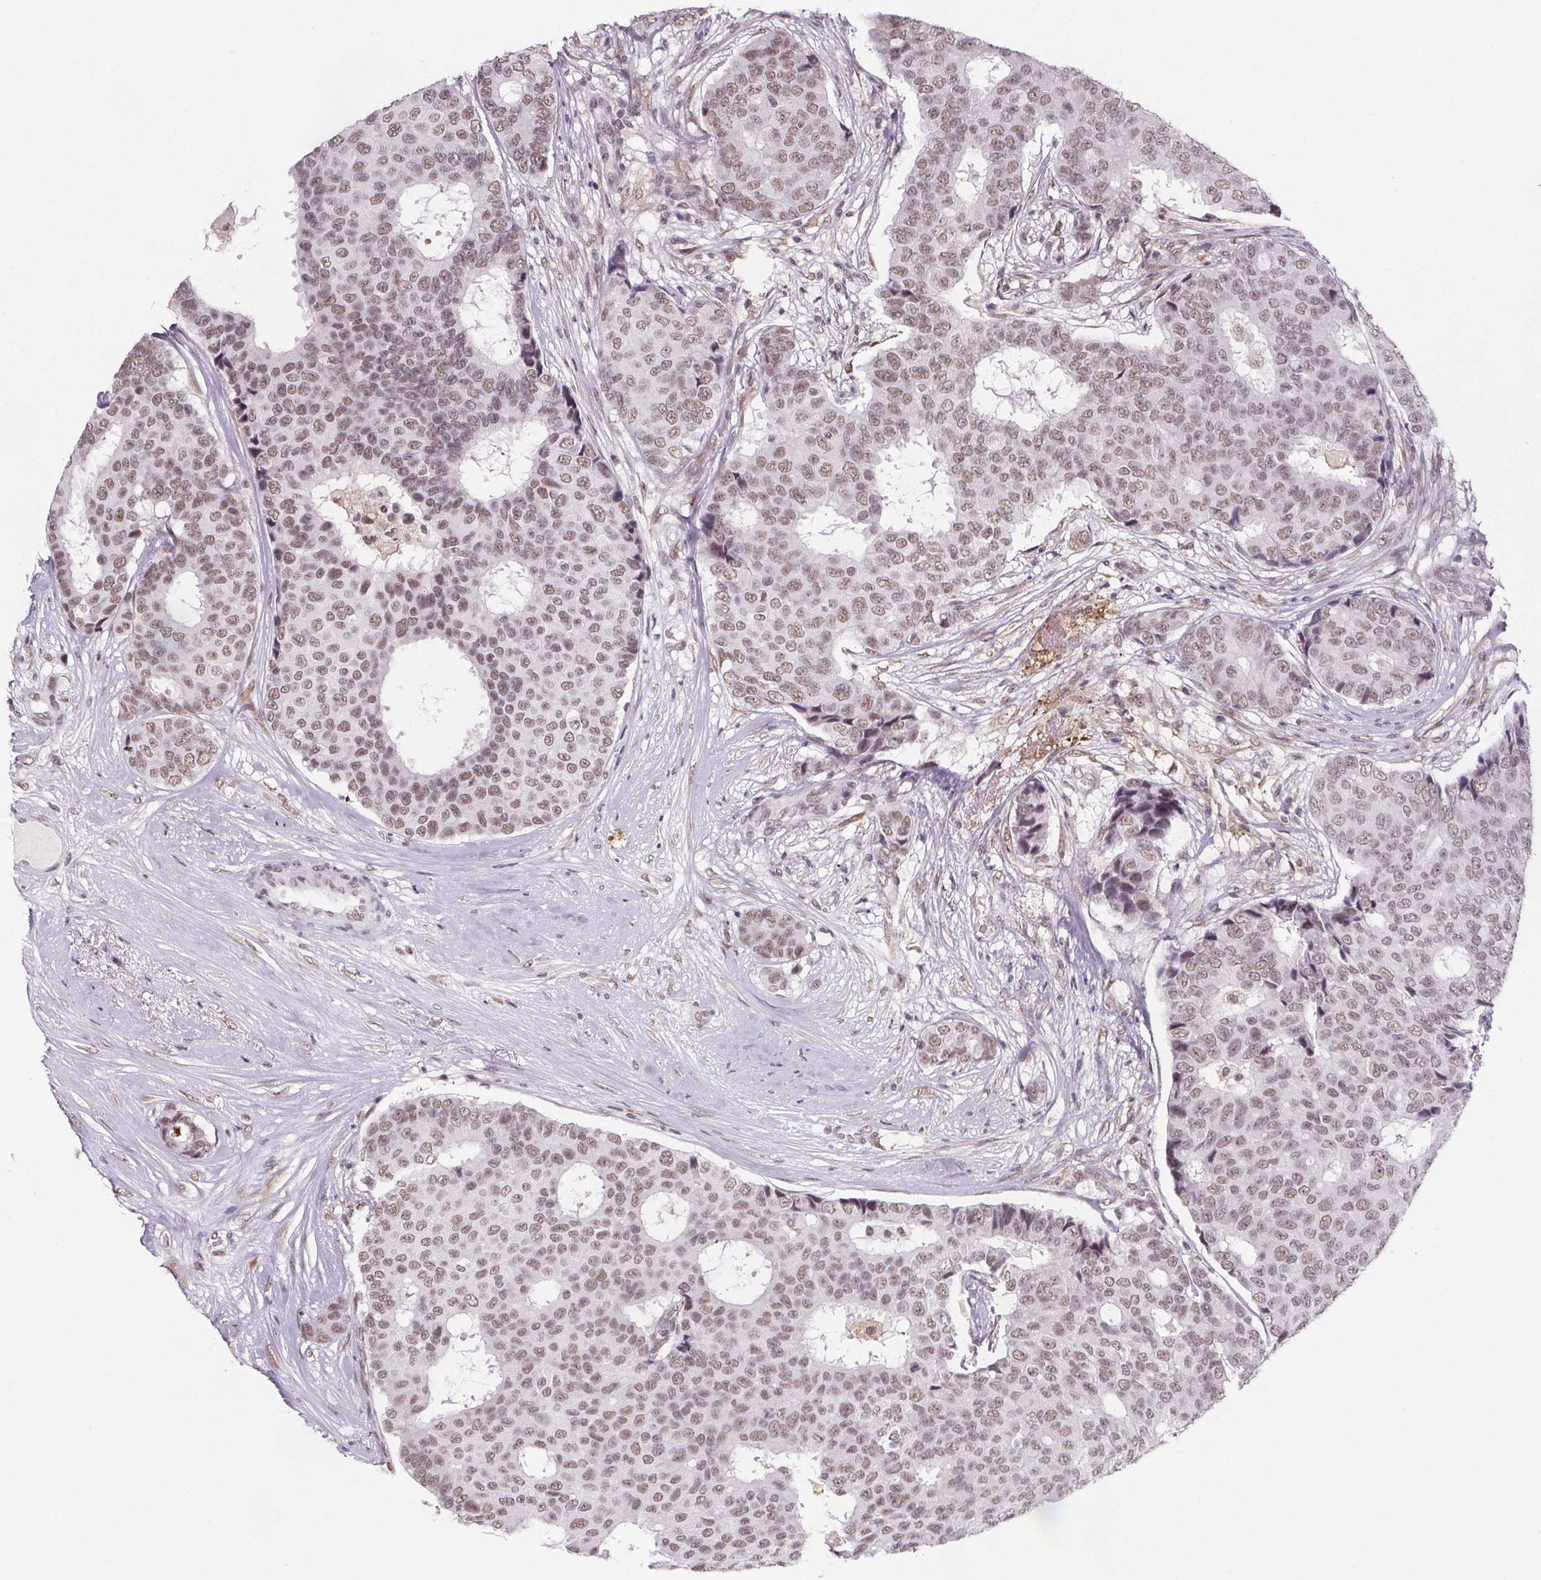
{"staining": {"intensity": "moderate", "quantity": ">75%", "location": "nuclear"}, "tissue": "breast cancer", "cell_type": "Tumor cells", "image_type": "cancer", "snomed": [{"axis": "morphology", "description": "Duct carcinoma"}, {"axis": "topography", "description": "Breast"}], "caption": "The micrograph displays staining of breast intraductal carcinoma, revealing moderate nuclear protein staining (brown color) within tumor cells.", "gene": "ZNF572", "patient": {"sex": "female", "age": 75}}